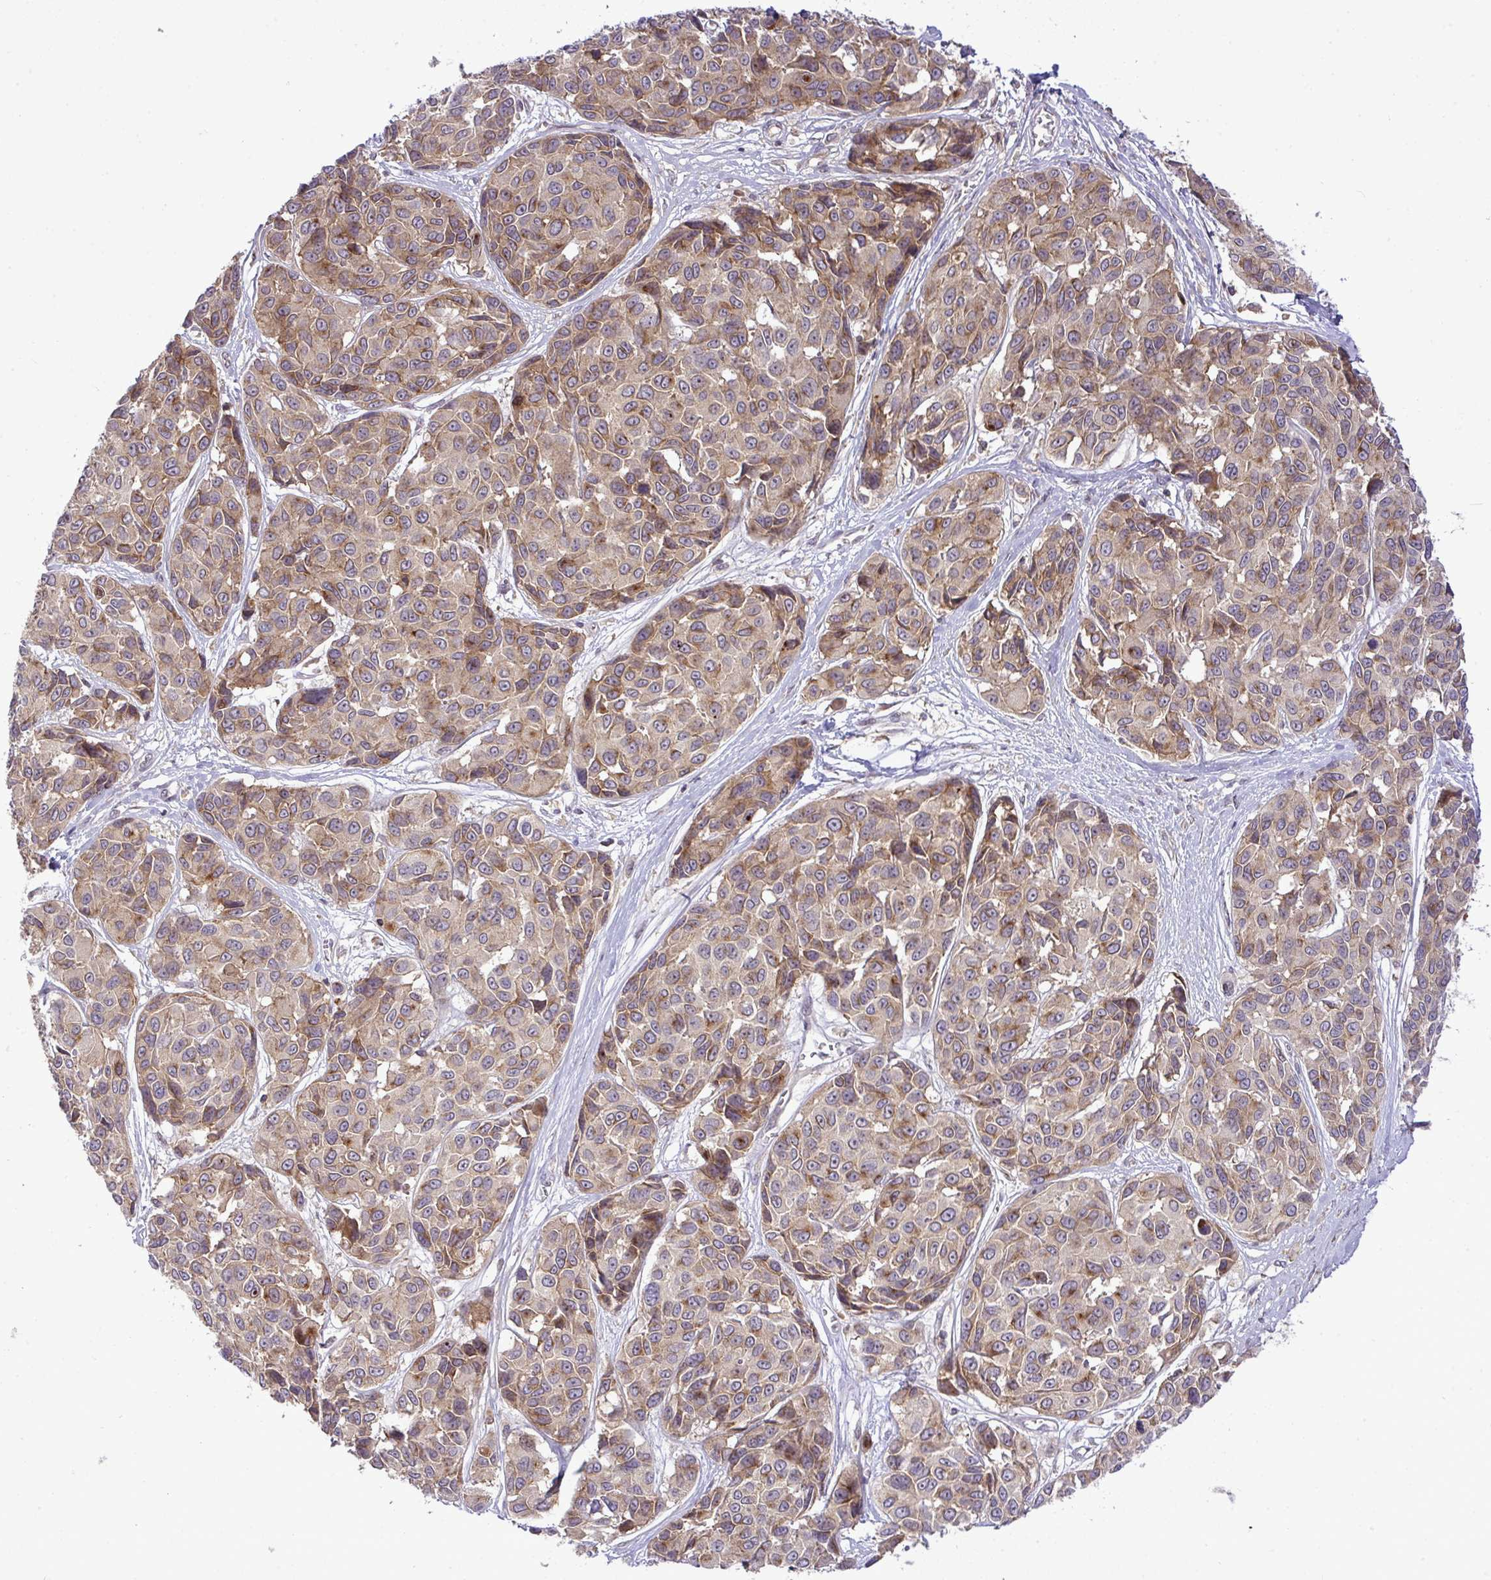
{"staining": {"intensity": "moderate", "quantity": "25%-75%", "location": "cytoplasmic/membranous"}, "tissue": "melanoma", "cell_type": "Tumor cells", "image_type": "cancer", "snomed": [{"axis": "morphology", "description": "Malignant melanoma, NOS"}, {"axis": "topography", "description": "Skin"}], "caption": "There is medium levels of moderate cytoplasmic/membranous positivity in tumor cells of melanoma, as demonstrated by immunohistochemical staining (brown color).", "gene": "SLC9A6", "patient": {"sex": "female", "age": 66}}